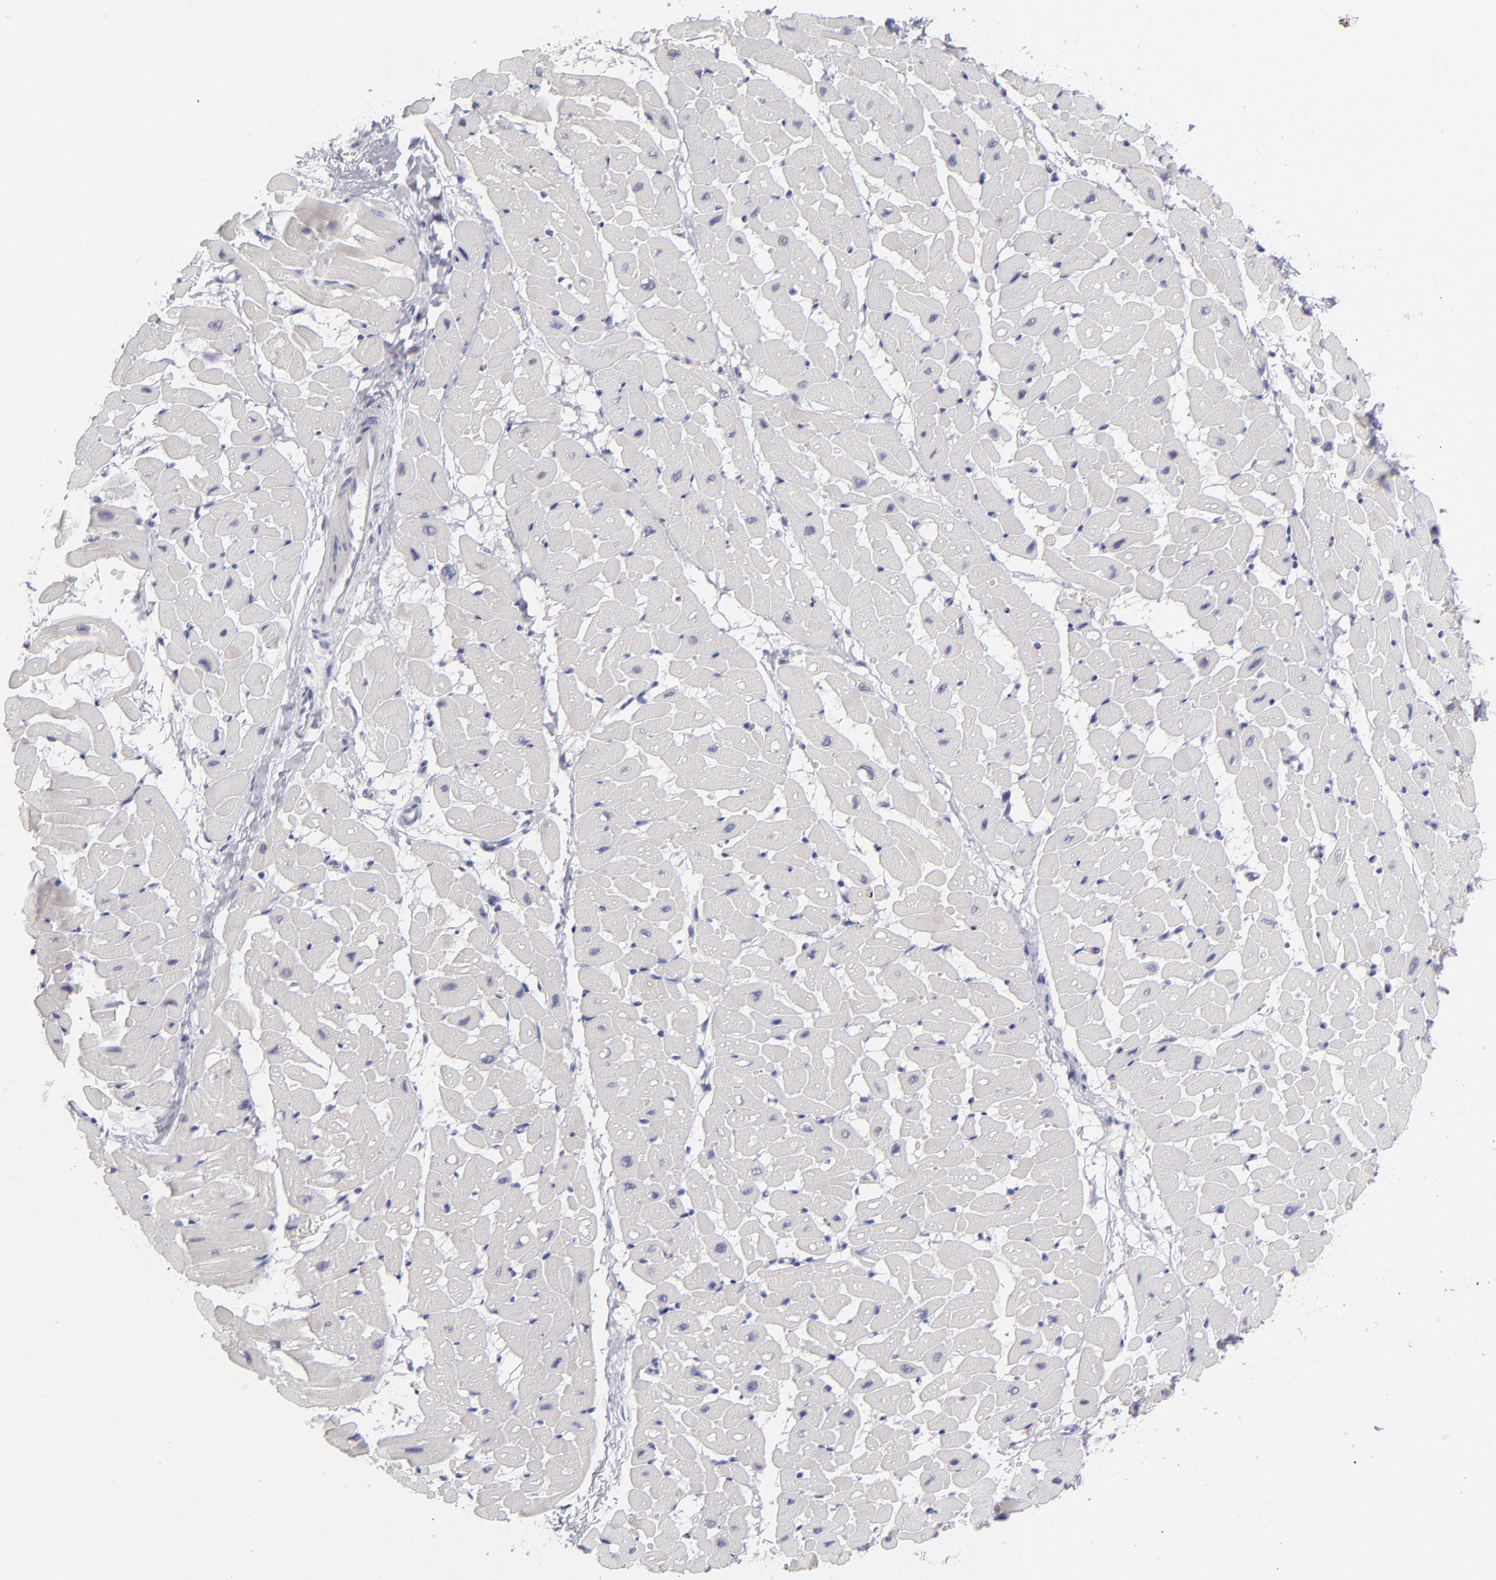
{"staining": {"intensity": "negative", "quantity": "none", "location": "none"}, "tissue": "heart muscle", "cell_type": "Cardiomyocytes", "image_type": "normal", "snomed": [{"axis": "morphology", "description": "Normal tissue, NOS"}, {"axis": "topography", "description": "Heart"}], "caption": "DAB immunohistochemical staining of unremarkable heart muscle exhibits no significant staining in cardiomyocytes. (DAB immunohistochemistry with hematoxylin counter stain).", "gene": "TEX11", "patient": {"sex": "male", "age": 45}}